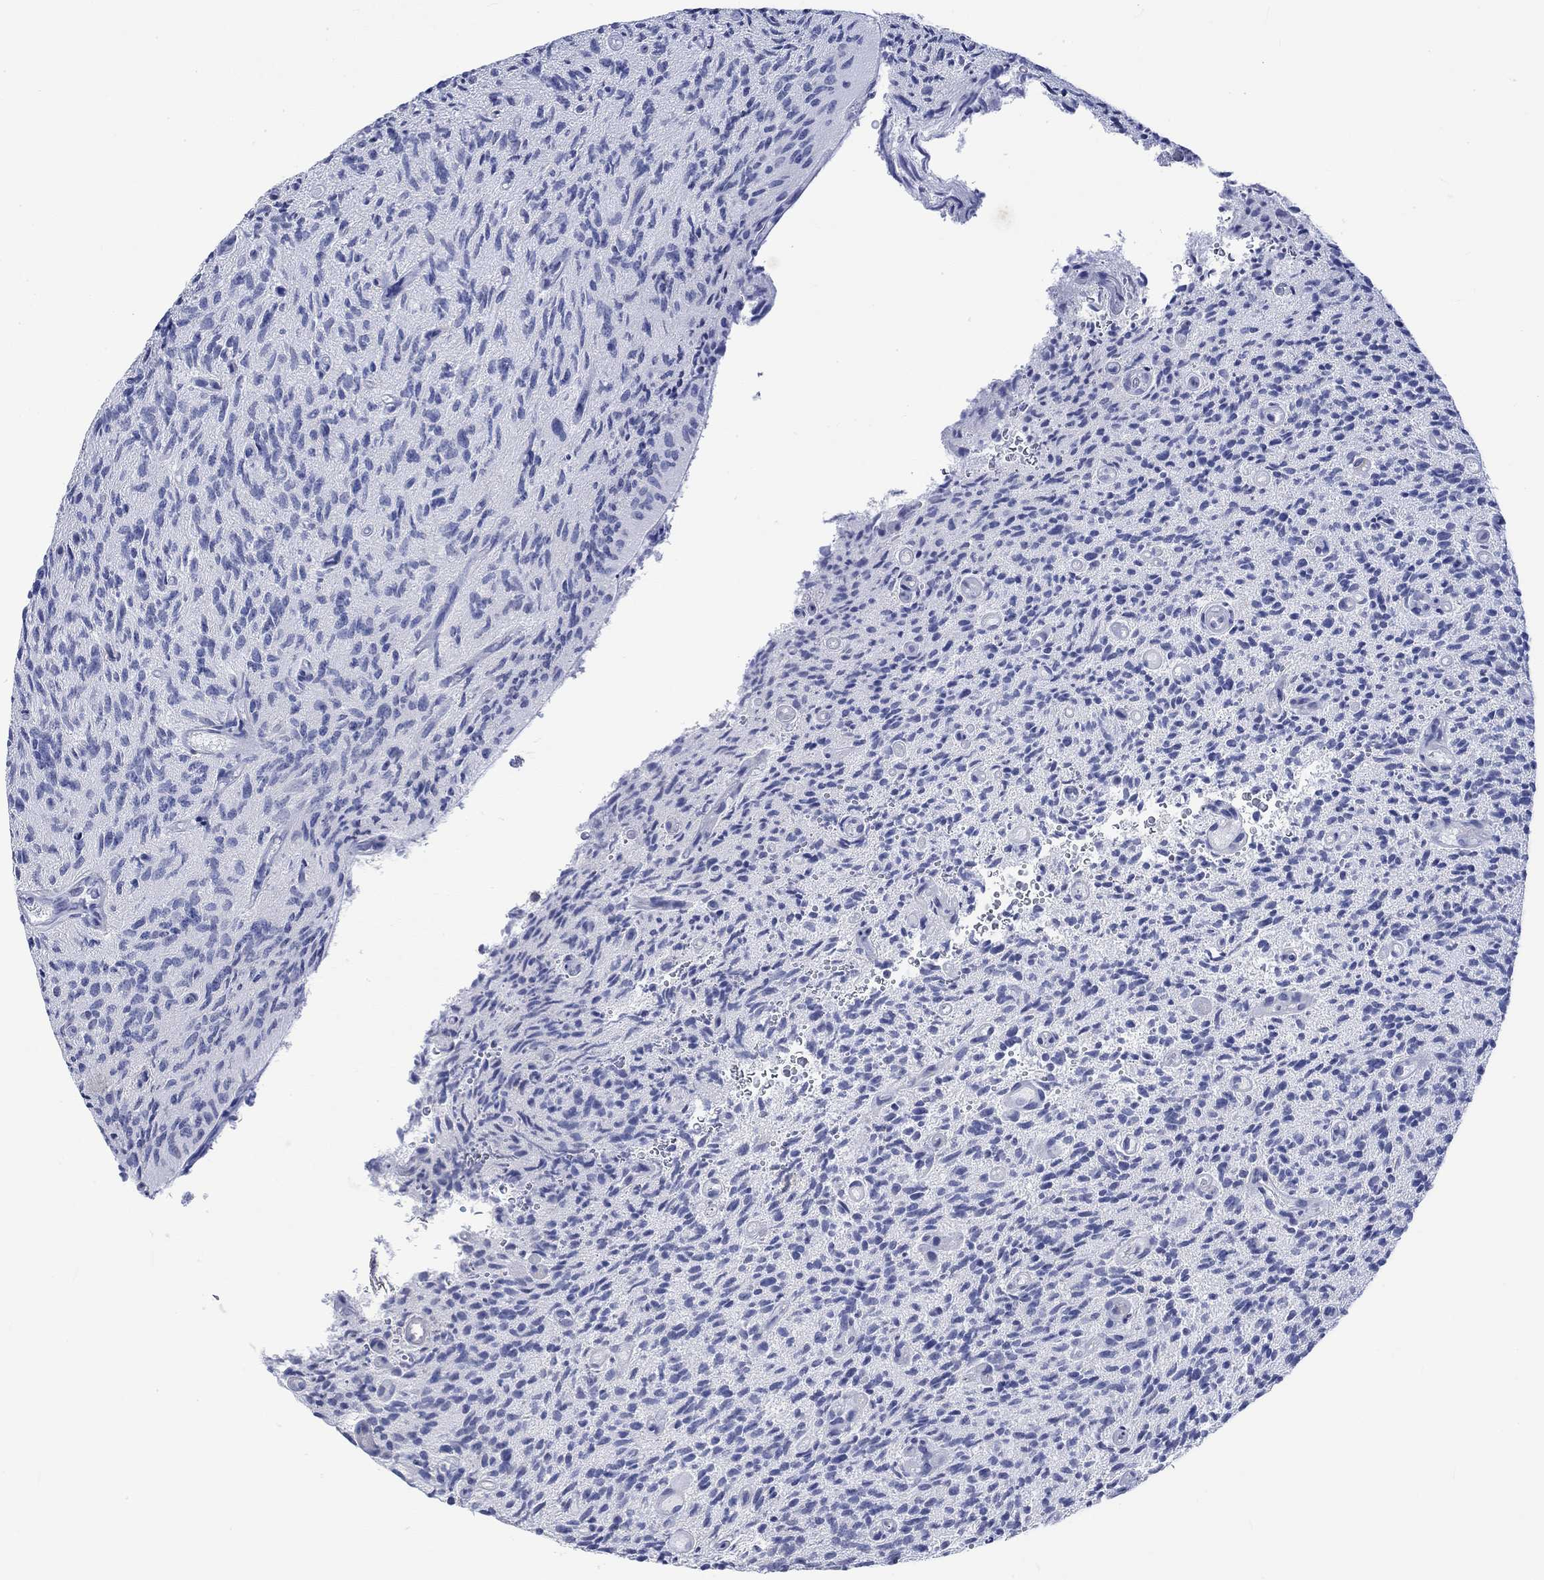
{"staining": {"intensity": "negative", "quantity": "none", "location": "none"}, "tissue": "glioma", "cell_type": "Tumor cells", "image_type": "cancer", "snomed": [{"axis": "morphology", "description": "Glioma, malignant, High grade"}, {"axis": "topography", "description": "Brain"}], "caption": "Immunohistochemical staining of human malignant high-grade glioma demonstrates no significant positivity in tumor cells.", "gene": "AGRP", "patient": {"sex": "male", "age": 64}}